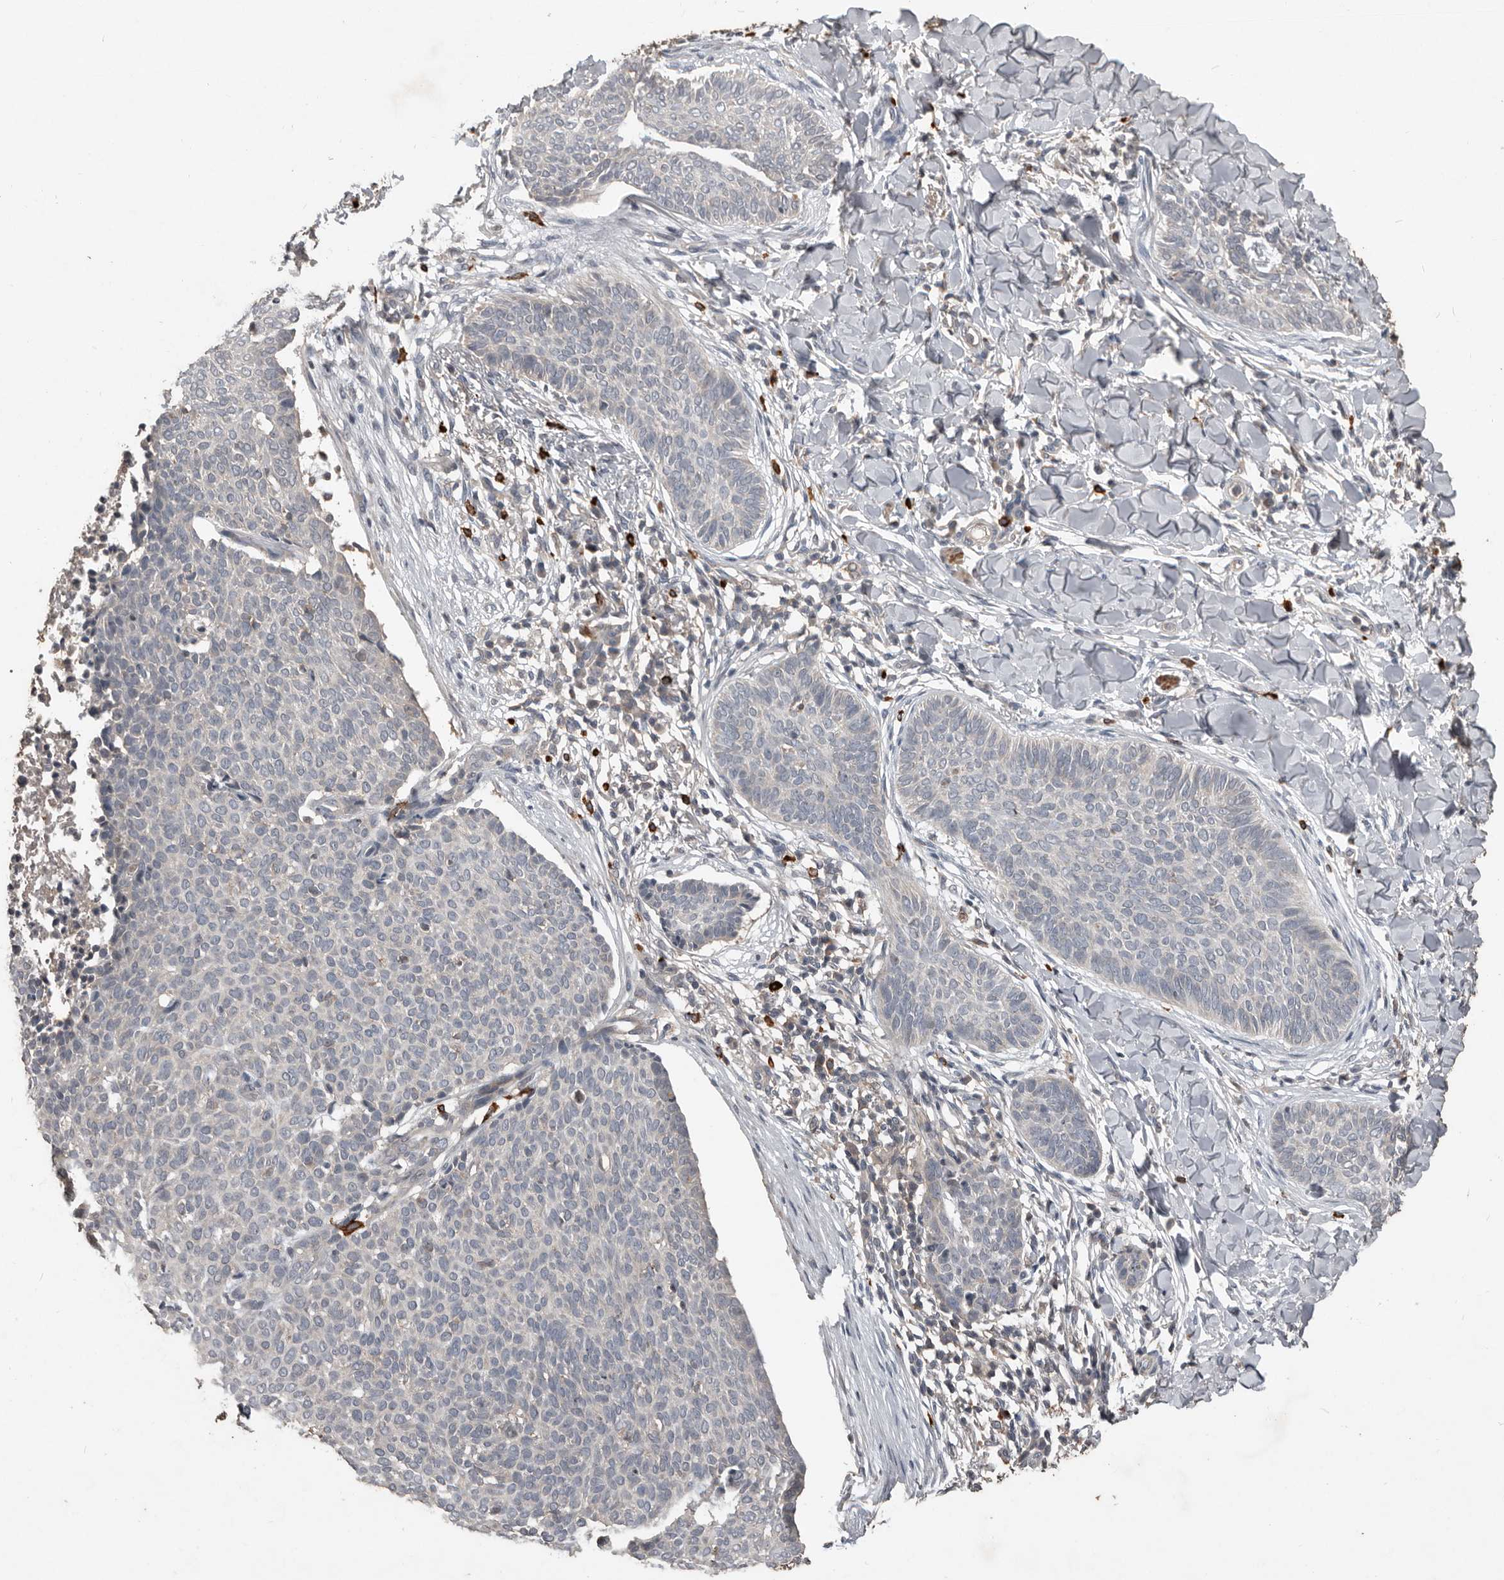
{"staining": {"intensity": "negative", "quantity": "none", "location": "none"}, "tissue": "skin cancer", "cell_type": "Tumor cells", "image_type": "cancer", "snomed": [{"axis": "morphology", "description": "Normal tissue, NOS"}, {"axis": "morphology", "description": "Basal cell carcinoma"}, {"axis": "topography", "description": "Skin"}], "caption": "IHC image of skin cancer stained for a protein (brown), which reveals no expression in tumor cells. (DAB (3,3'-diaminobenzidine) immunohistochemistry (IHC) with hematoxylin counter stain).", "gene": "BAMBI", "patient": {"sex": "male", "age": 50}}